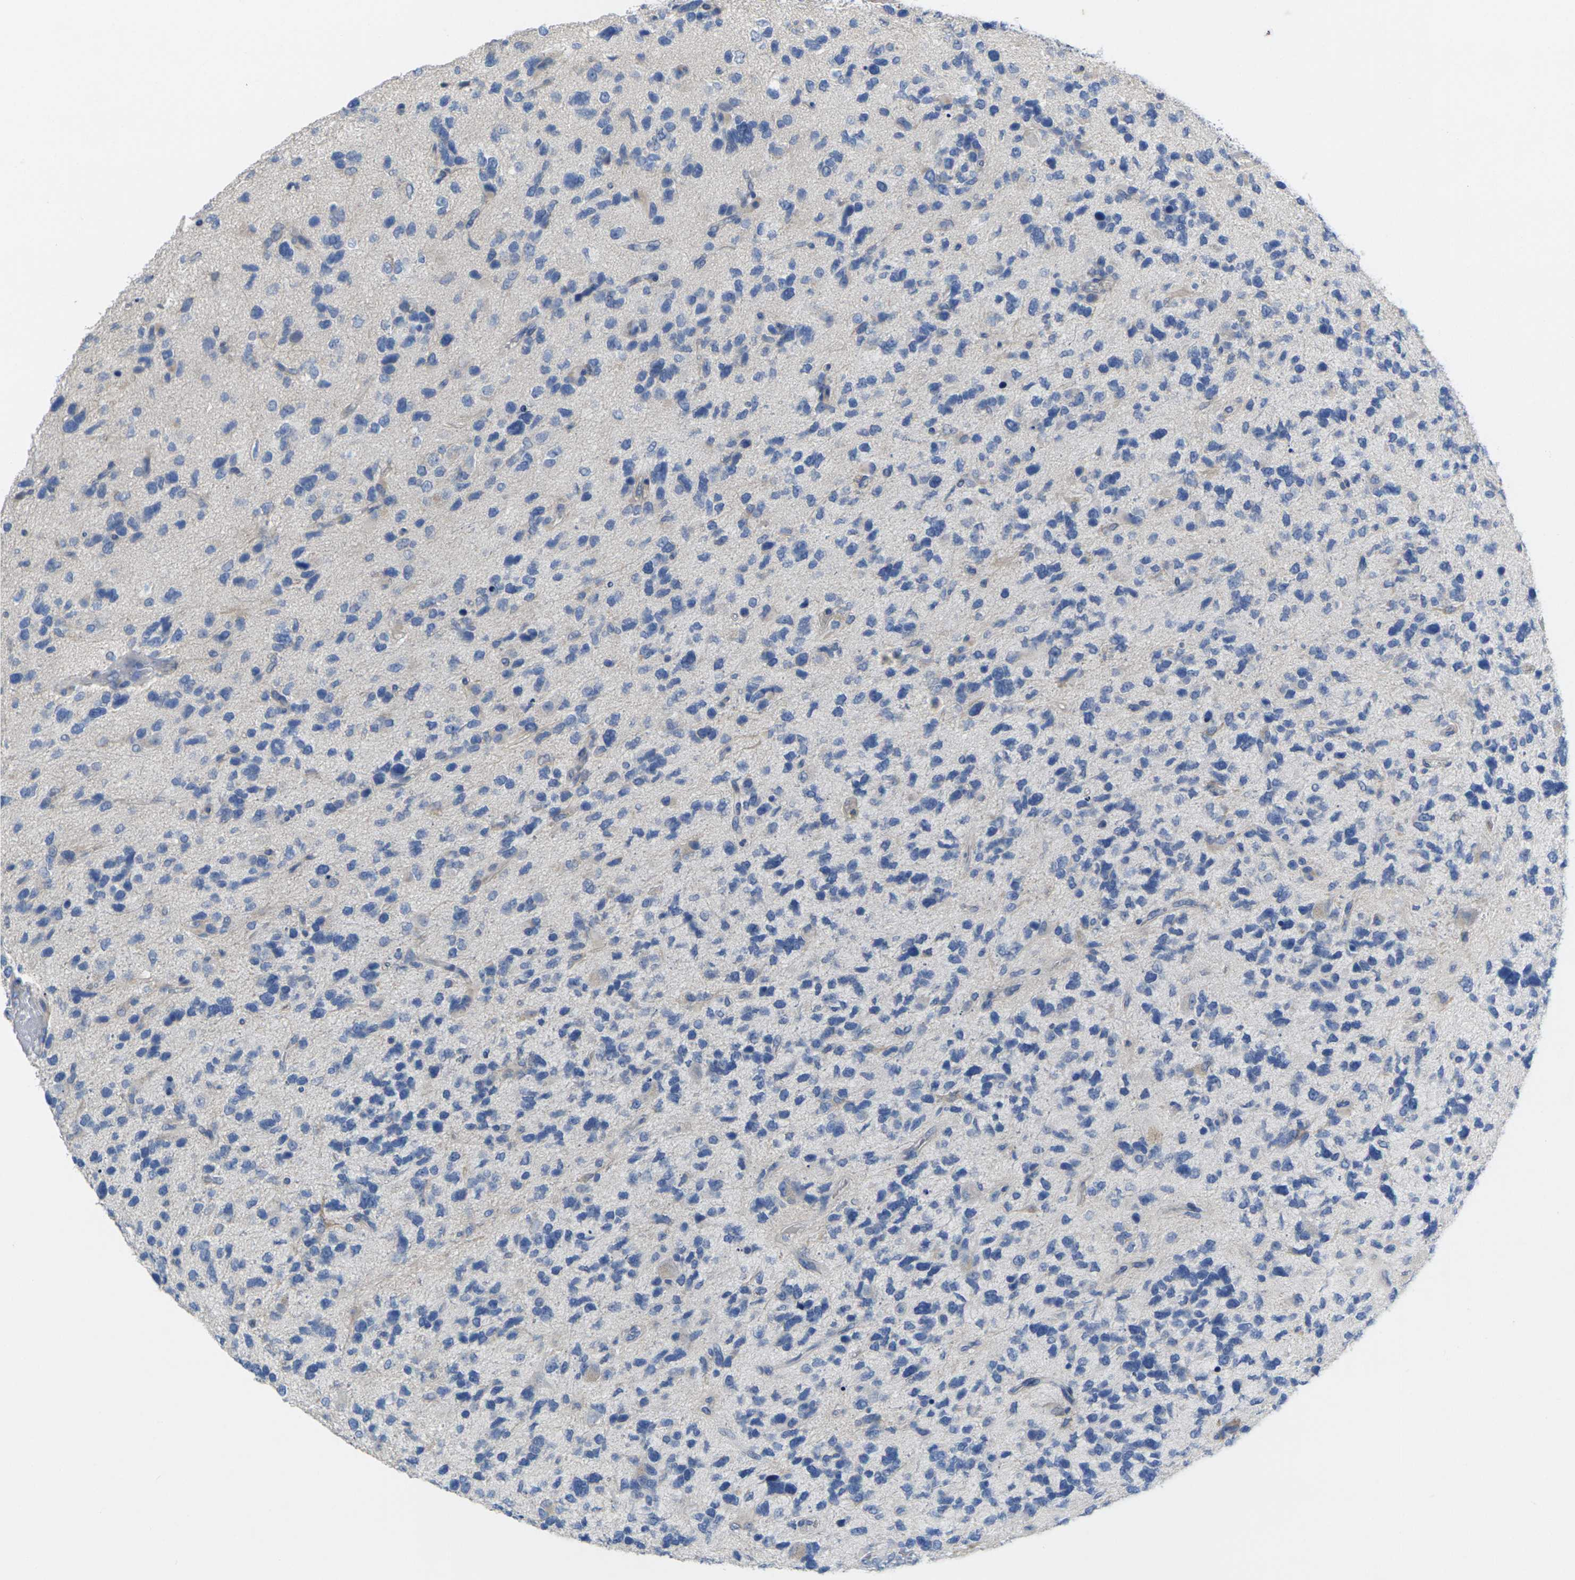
{"staining": {"intensity": "negative", "quantity": "none", "location": "none"}, "tissue": "glioma", "cell_type": "Tumor cells", "image_type": "cancer", "snomed": [{"axis": "morphology", "description": "Glioma, malignant, High grade"}, {"axis": "topography", "description": "Brain"}], "caption": "Tumor cells are negative for protein expression in human glioma.", "gene": "TNNI3", "patient": {"sex": "female", "age": 58}}